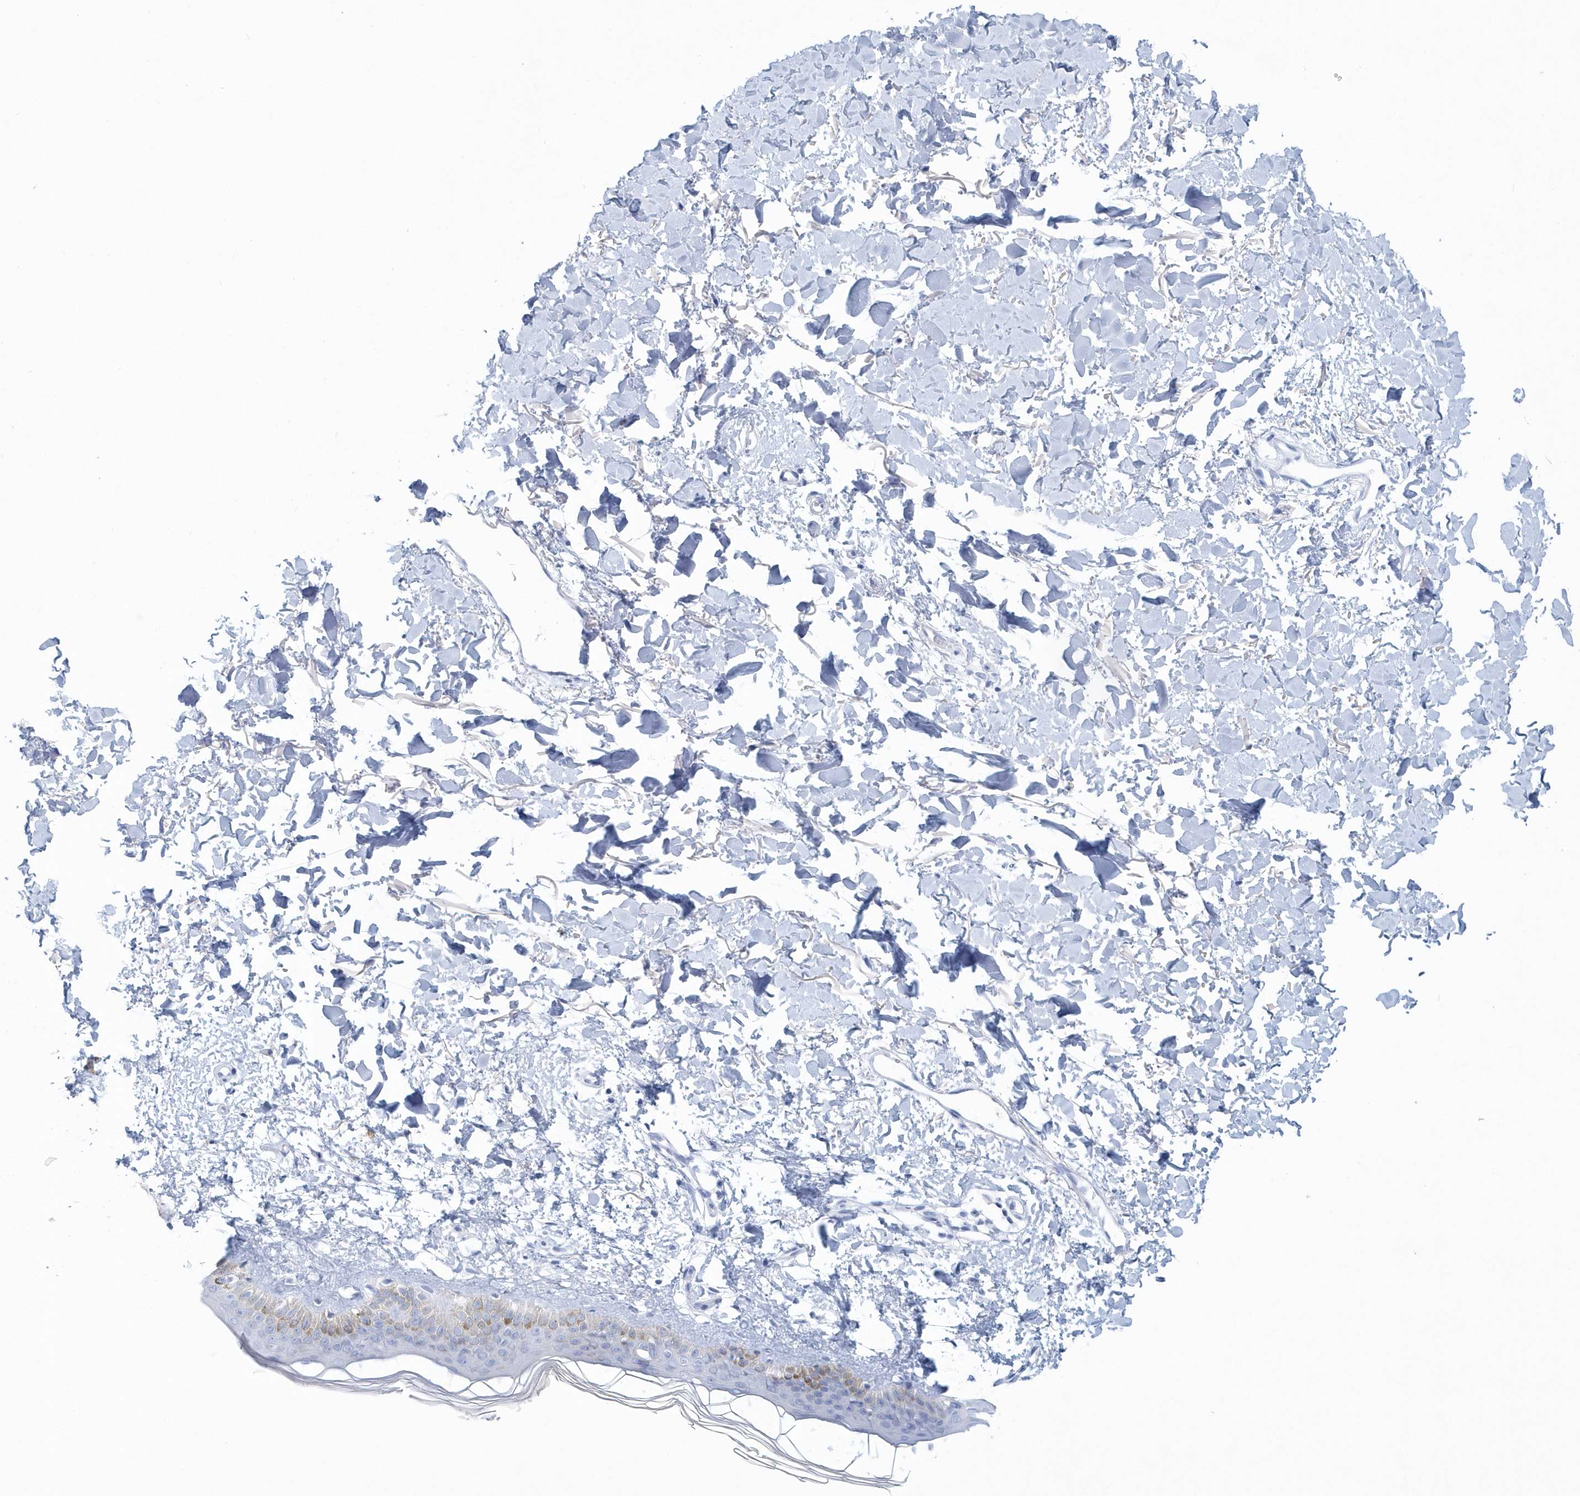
{"staining": {"intensity": "negative", "quantity": "none", "location": "none"}, "tissue": "skin", "cell_type": "Fibroblasts", "image_type": "normal", "snomed": [{"axis": "morphology", "description": "Normal tissue, NOS"}, {"axis": "topography", "description": "Skin"}], "caption": "This is an immunohistochemistry (IHC) image of normal human skin. There is no expression in fibroblasts.", "gene": "PTPRO", "patient": {"sex": "female", "age": 58}}